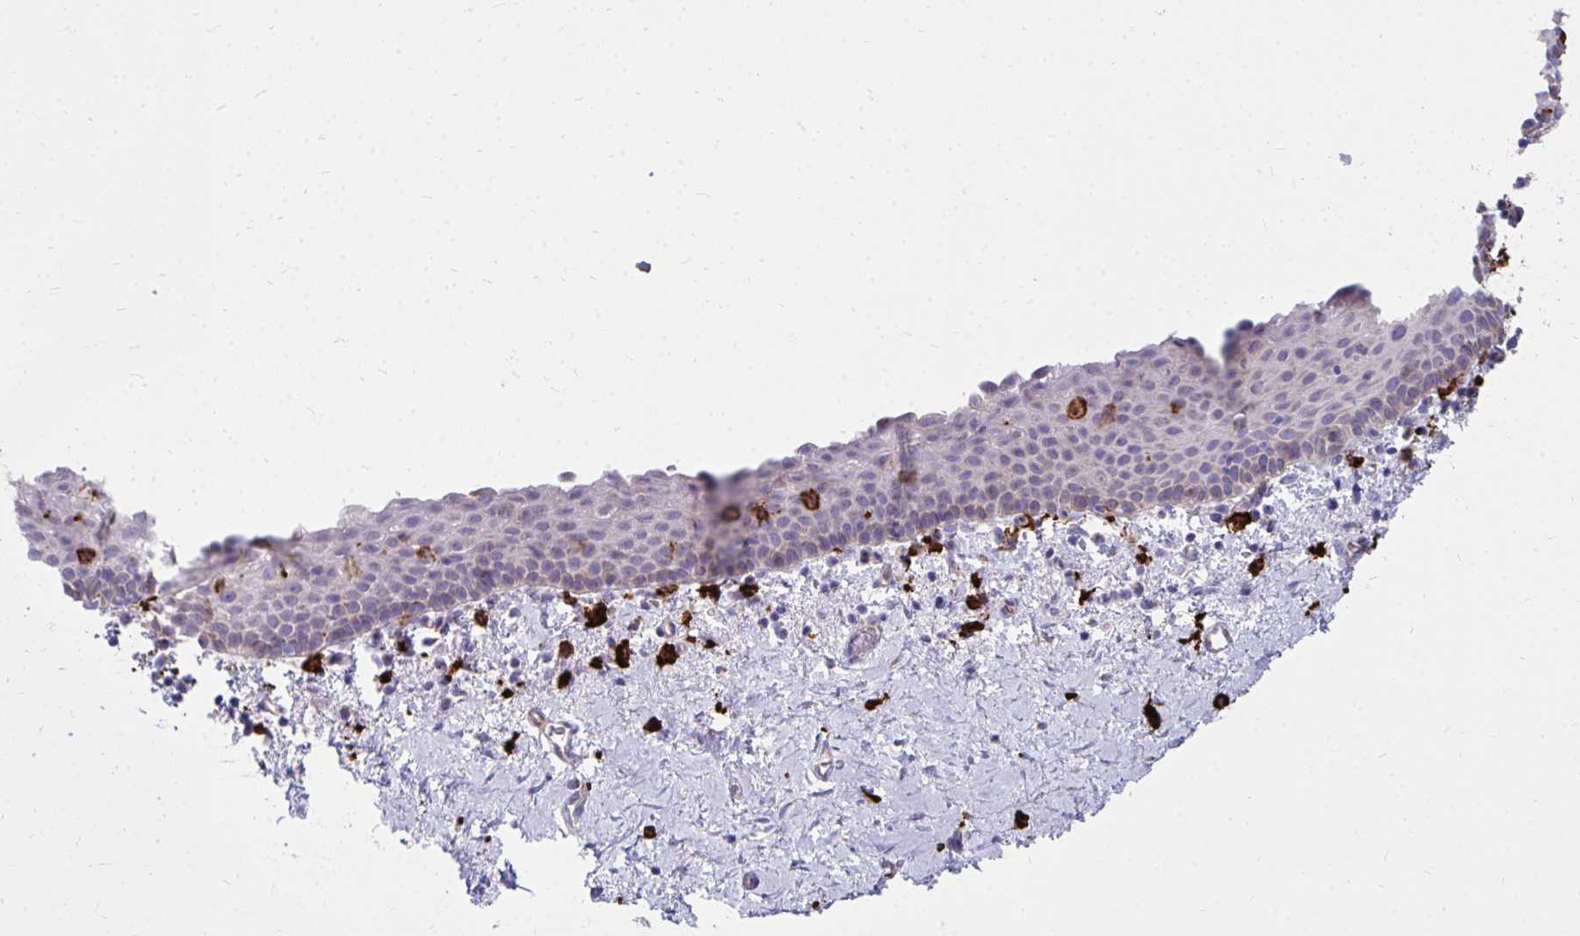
{"staining": {"intensity": "negative", "quantity": "none", "location": "none"}, "tissue": "vagina", "cell_type": "Squamous epithelial cells", "image_type": "normal", "snomed": [{"axis": "morphology", "description": "Normal tissue, NOS"}, {"axis": "topography", "description": "Vagina"}], "caption": "A micrograph of vagina stained for a protein shows no brown staining in squamous epithelial cells.", "gene": "CD163", "patient": {"sex": "female", "age": 61}}